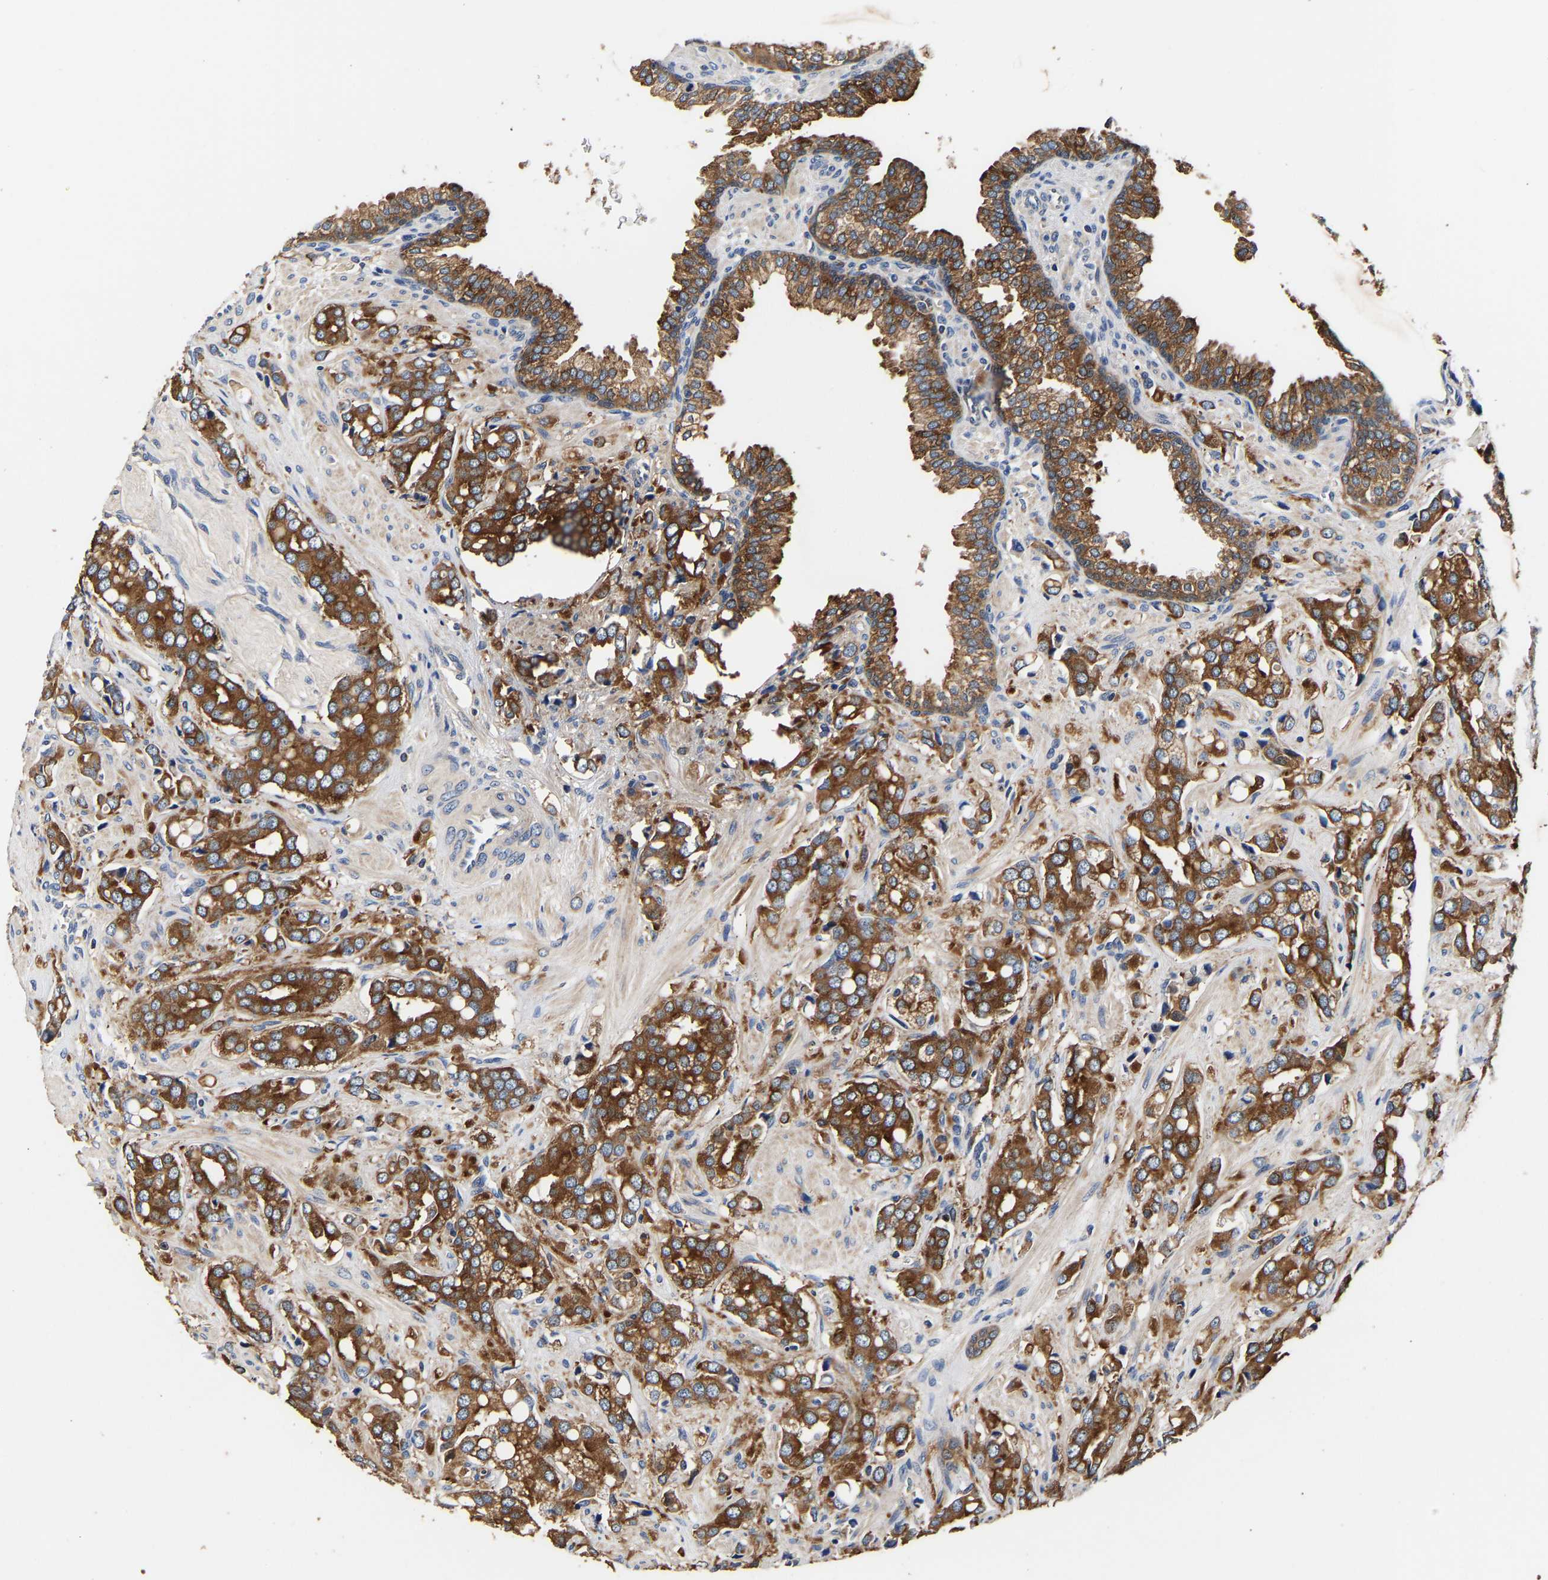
{"staining": {"intensity": "strong", "quantity": ">75%", "location": "cytoplasmic/membranous"}, "tissue": "prostate cancer", "cell_type": "Tumor cells", "image_type": "cancer", "snomed": [{"axis": "morphology", "description": "Adenocarcinoma, High grade"}, {"axis": "topography", "description": "Prostate"}], "caption": "There is high levels of strong cytoplasmic/membranous staining in tumor cells of prostate adenocarcinoma (high-grade), as demonstrated by immunohistochemical staining (brown color).", "gene": "LRBA", "patient": {"sex": "male", "age": 52}}